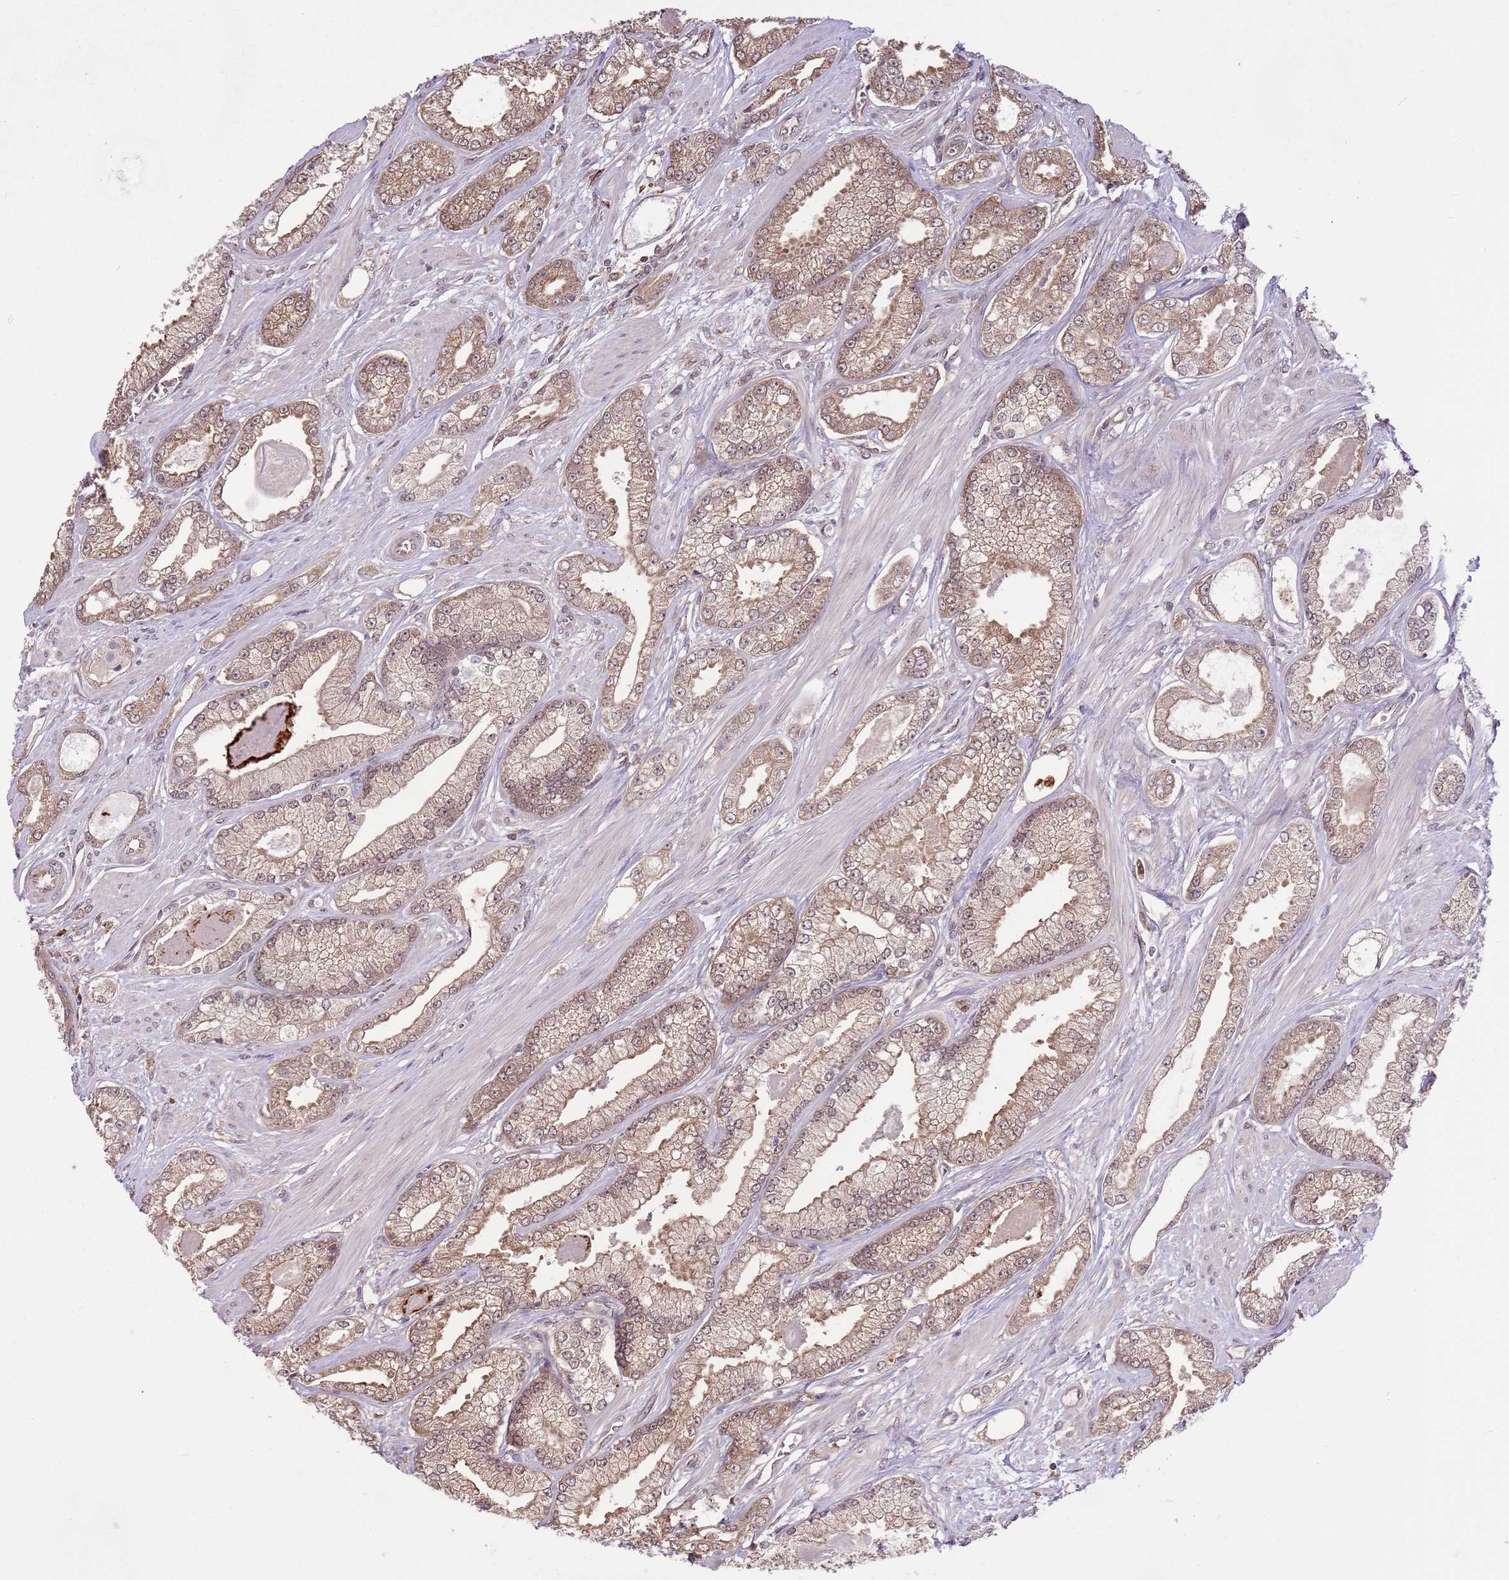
{"staining": {"intensity": "moderate", "quantity": ">75%", "location": "cytoplasmic/membranous,nuclear"}, "tissue": "prostate cancer", "cell_type": "Tumor cells", "image_type": "cancer", "snomed": [{"axis": "morphology", "description": "Adenocarcinoma, Low grade"}, {"axis": "topography", "description": "Prostate"}], "caption": "IHC (DAB (3,3'-diaminobenzidine)) staining of human prostate cancer (low-grade adenocarcinoma) exhibits moderate cytoplasmic/membranous and nuclear protein staining in approximately >75% of tumor cells. The protein is shown in brown color, while the nuclei are stained blue.", "gene": "AMIGO1", "patient": {"sex": "male", "age": 64}}